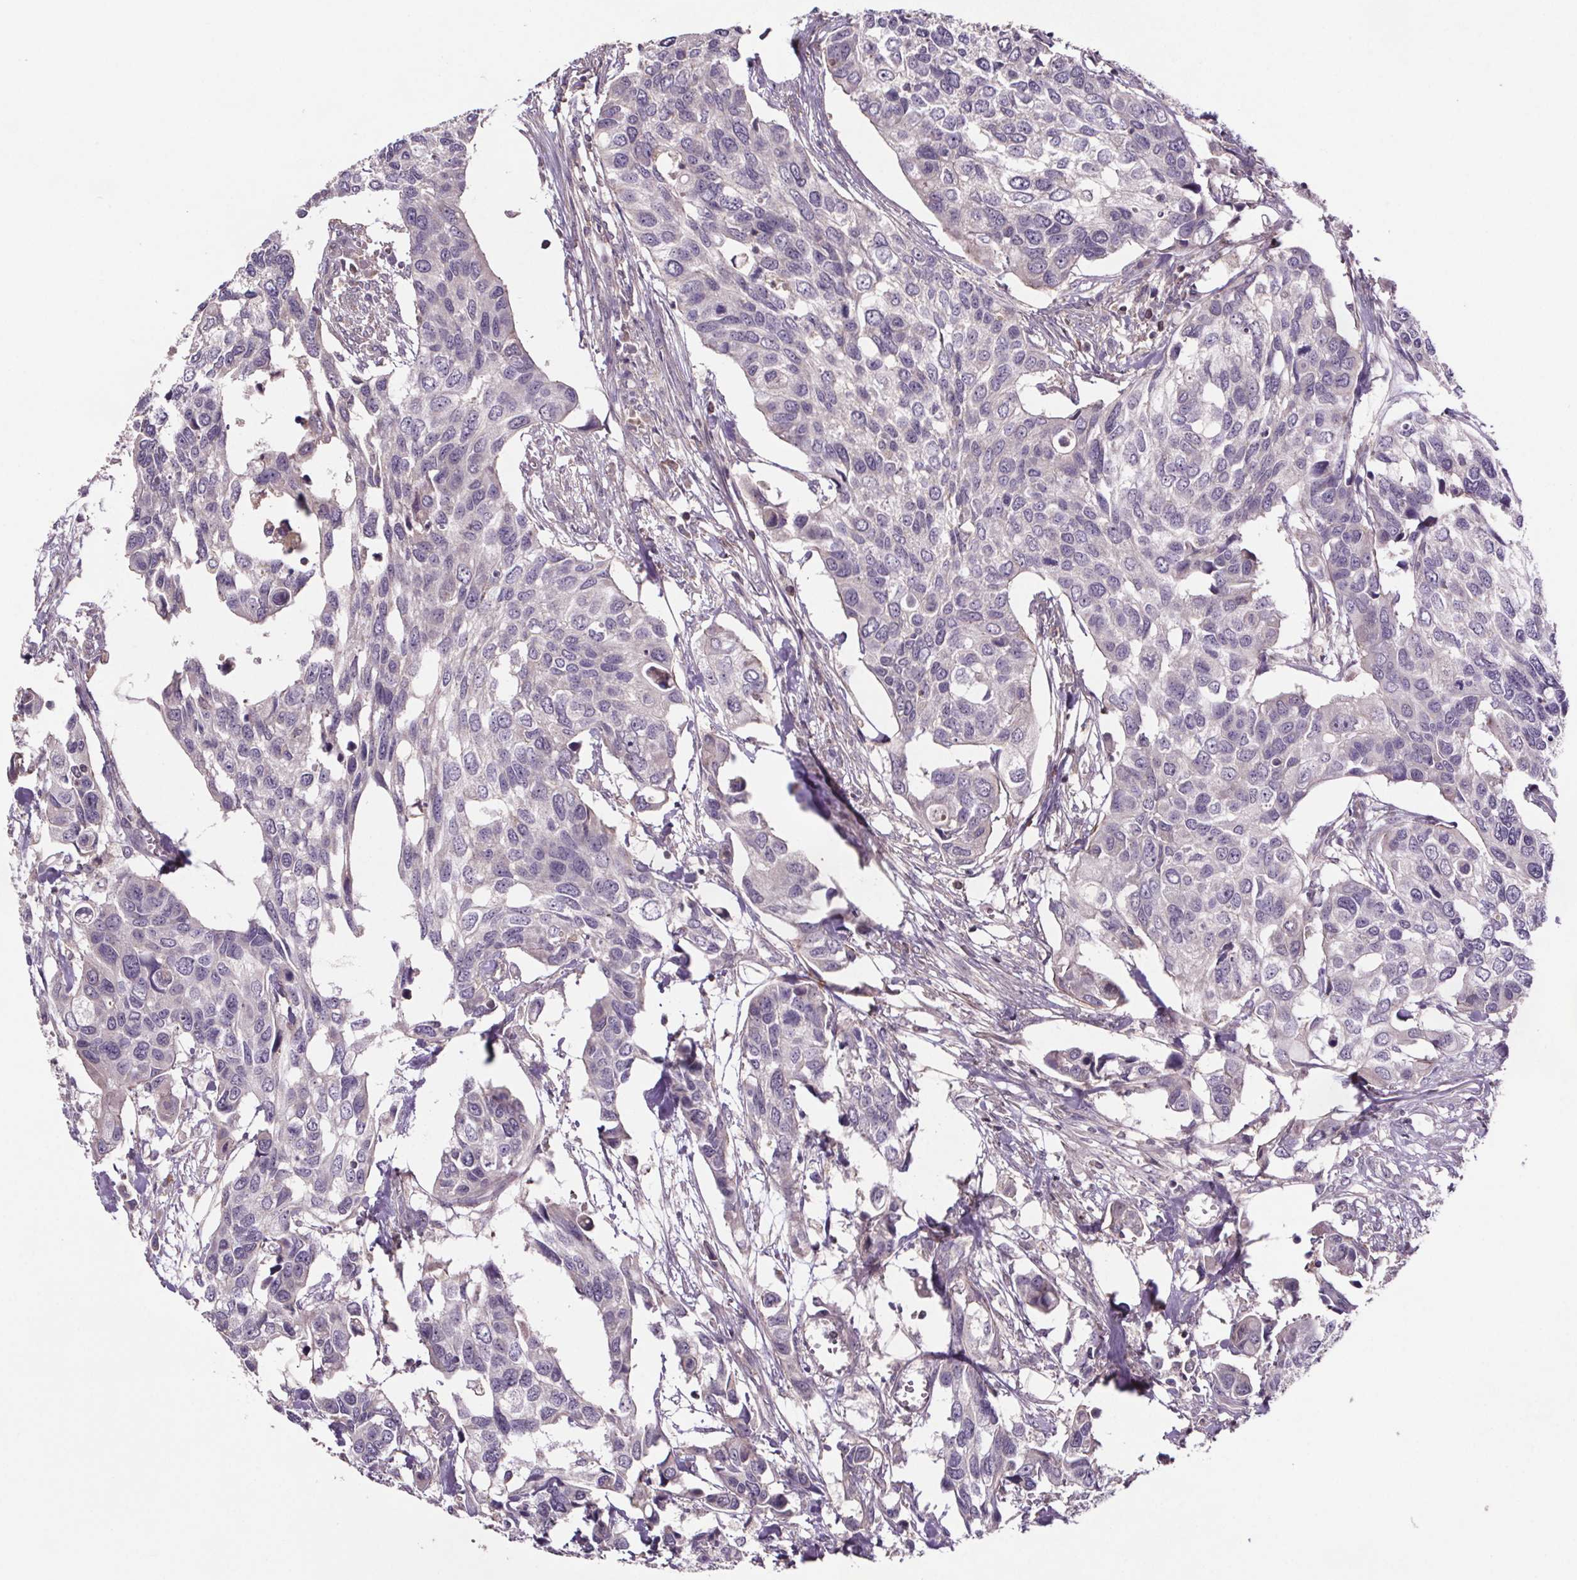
{"staining": {"intensity": "negative", "quantity": "none", "location": "none"}, "tissue": "urothelial cancer", "cell_type": "Tumor cells", "image_type": "cancer", "snomed": [{"axis": "morphology", "description": "Urothelial carcinoma, High grade"}, {"axis": "topography", "description": "Urinary bladder"}], "caption": "Micrograph shows no significant protein staining in tumor cells of high-grade urothelial carcinoma.", "gene": "CLN3", "patient": {"sex": "male", "age": 60}}